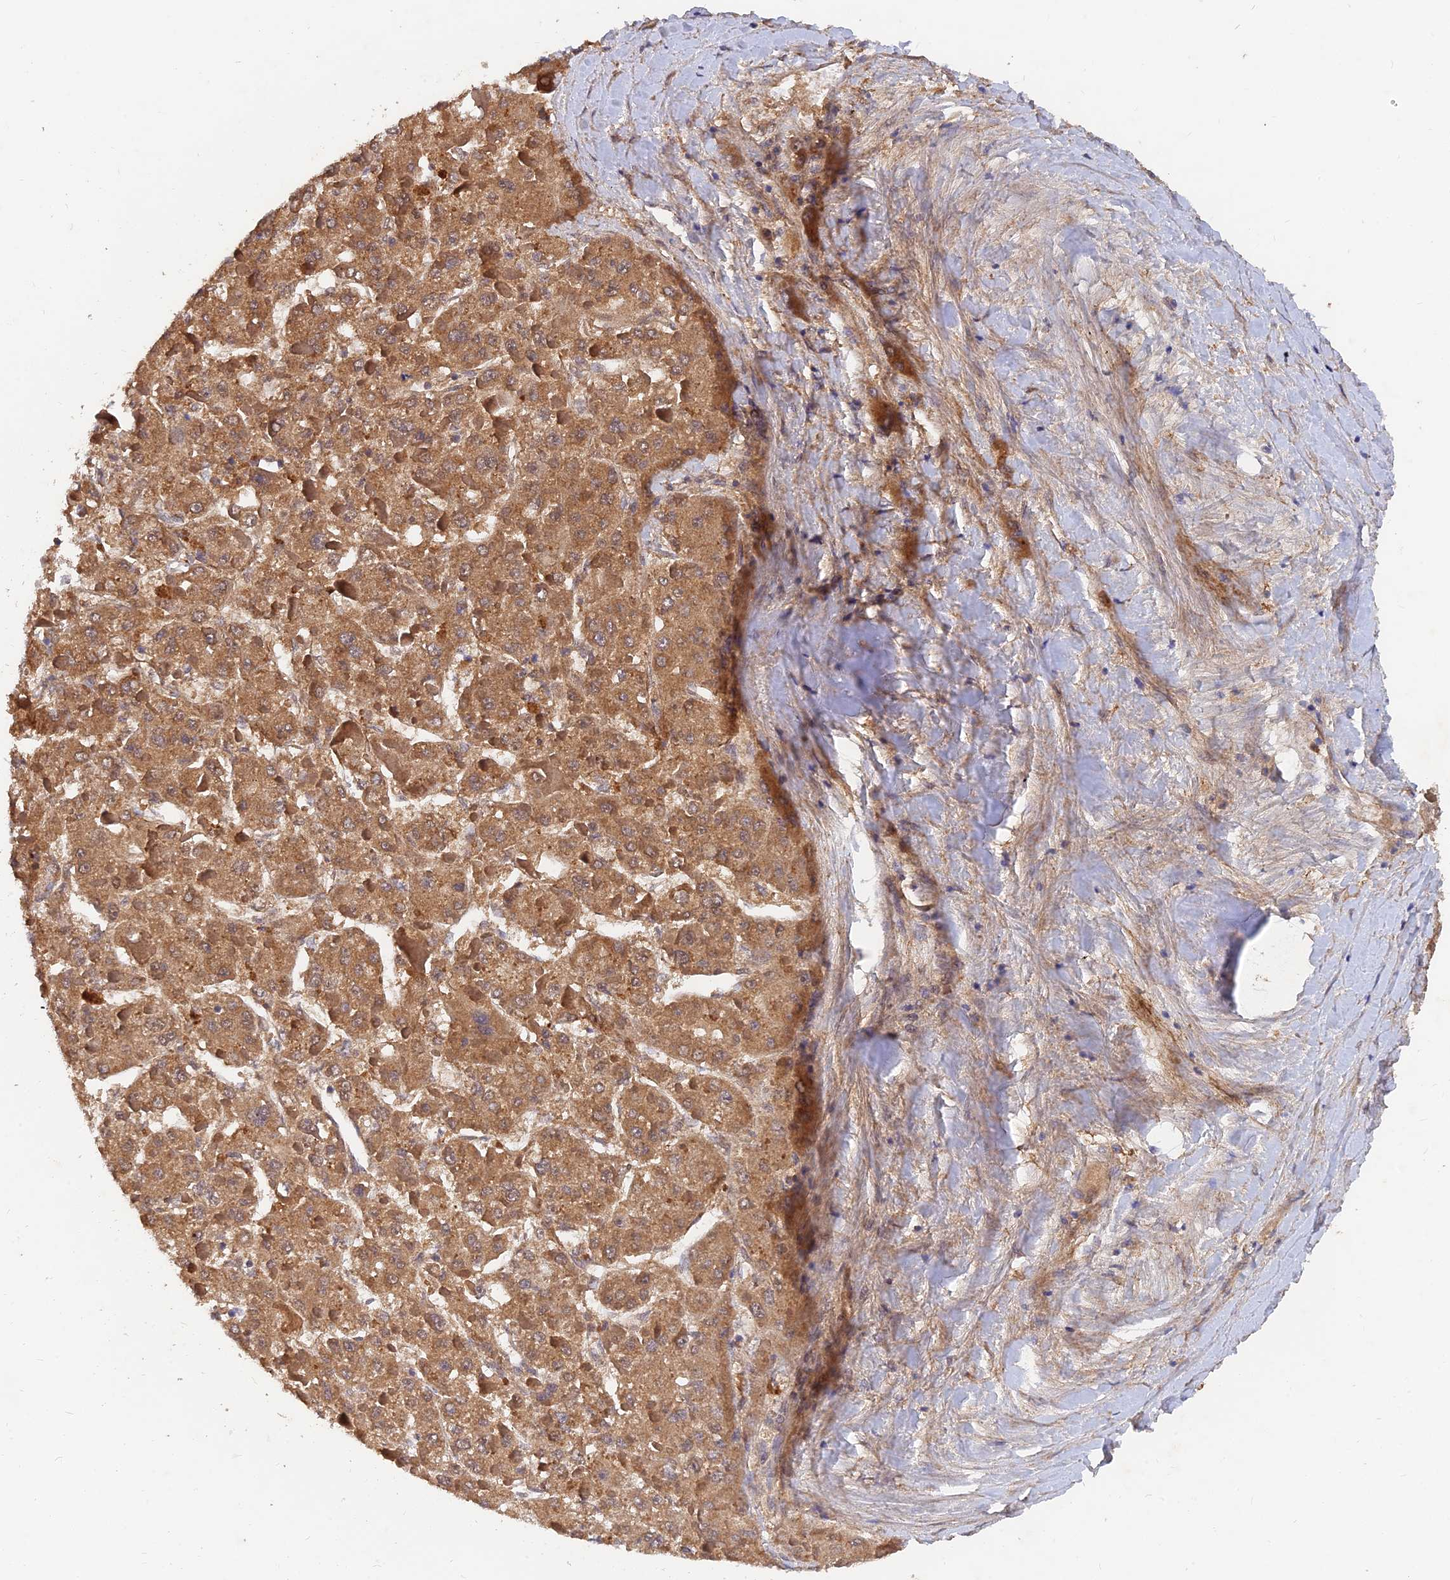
{"staining": {"intensity": "moderate", "quantity": ">75%", "location": "cytoplasmic/membranous"}, "tissue": "liver cancer", "cell_type": "Tumor cells", "image_type": "cancer", "snomed": [{"axis": "morphology", "description": "Carcinoma, Hepatocellular, NOS"}, {"axis": "topography", "description": "Liver"}], "caption": "The image reveals immunohistochemical staining of liver cancer (hepatocellular carcinoma). There is moderate cytoplasmic/membranous positivity is identified in about >75% of tumor cells.", "gene": "SLC38A11", "patient": {"sex": "female", "age": 73}}